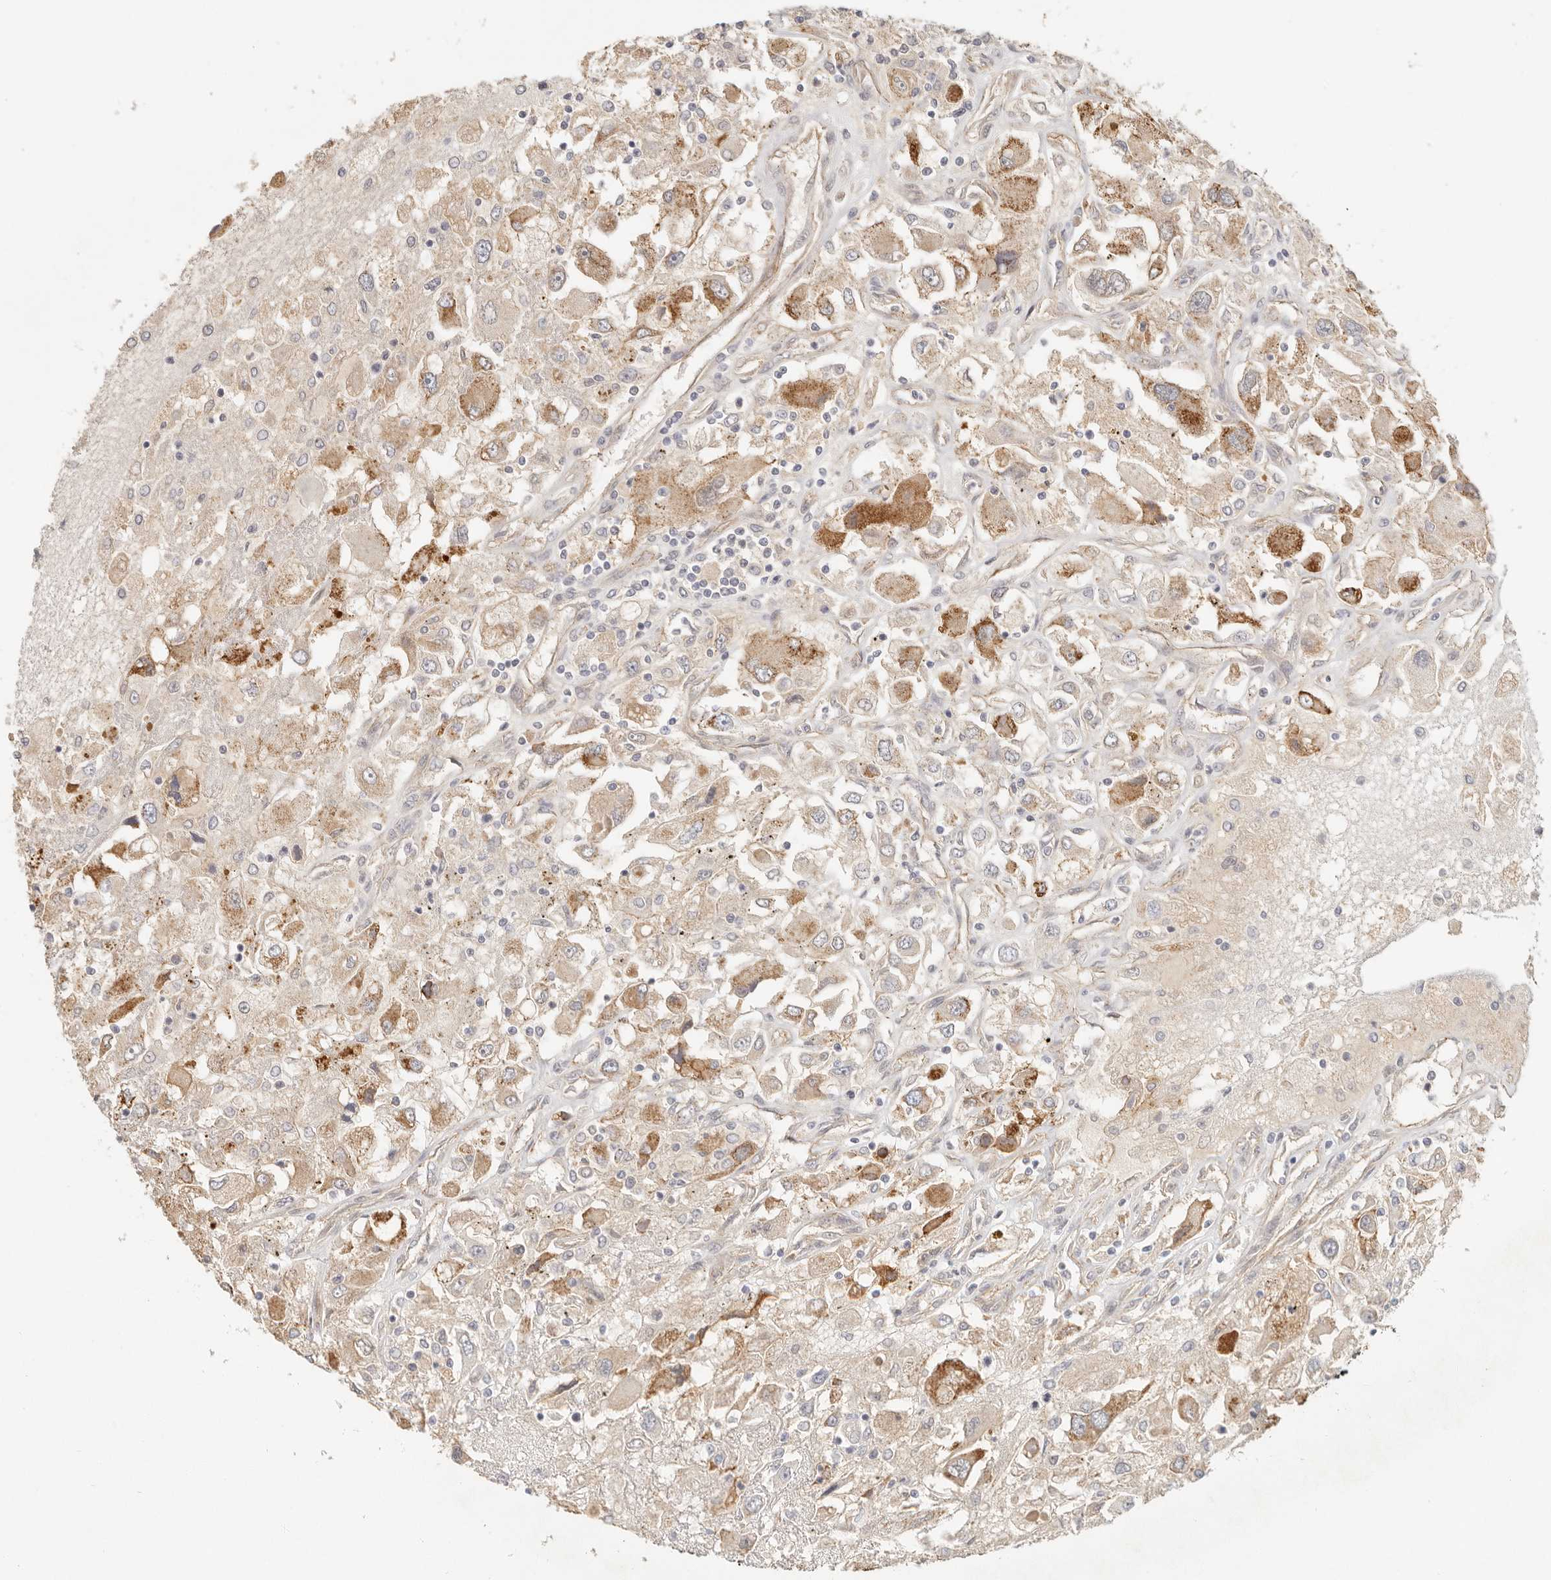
{"staining": {"intensity": "moderate", "quantity": "25%-75%", "location": "cytoplasmic/membranous"}, "tissue": "renal cancer", "cell_type": "Tumor cells", "image_type": "cancer", "snomed": [{"axis": "morphology", "description": "Adenocarcinoma, NOS"}, {"axis": "topography", "description": "Kidney"}], "caption": "Renal cancer tissue exhibits moderate cytoplasmic/membranous staining in about 25%-75% of tumor cells", "gene": "ANXA9", "patient": {"sex": "female", "age": 52}}